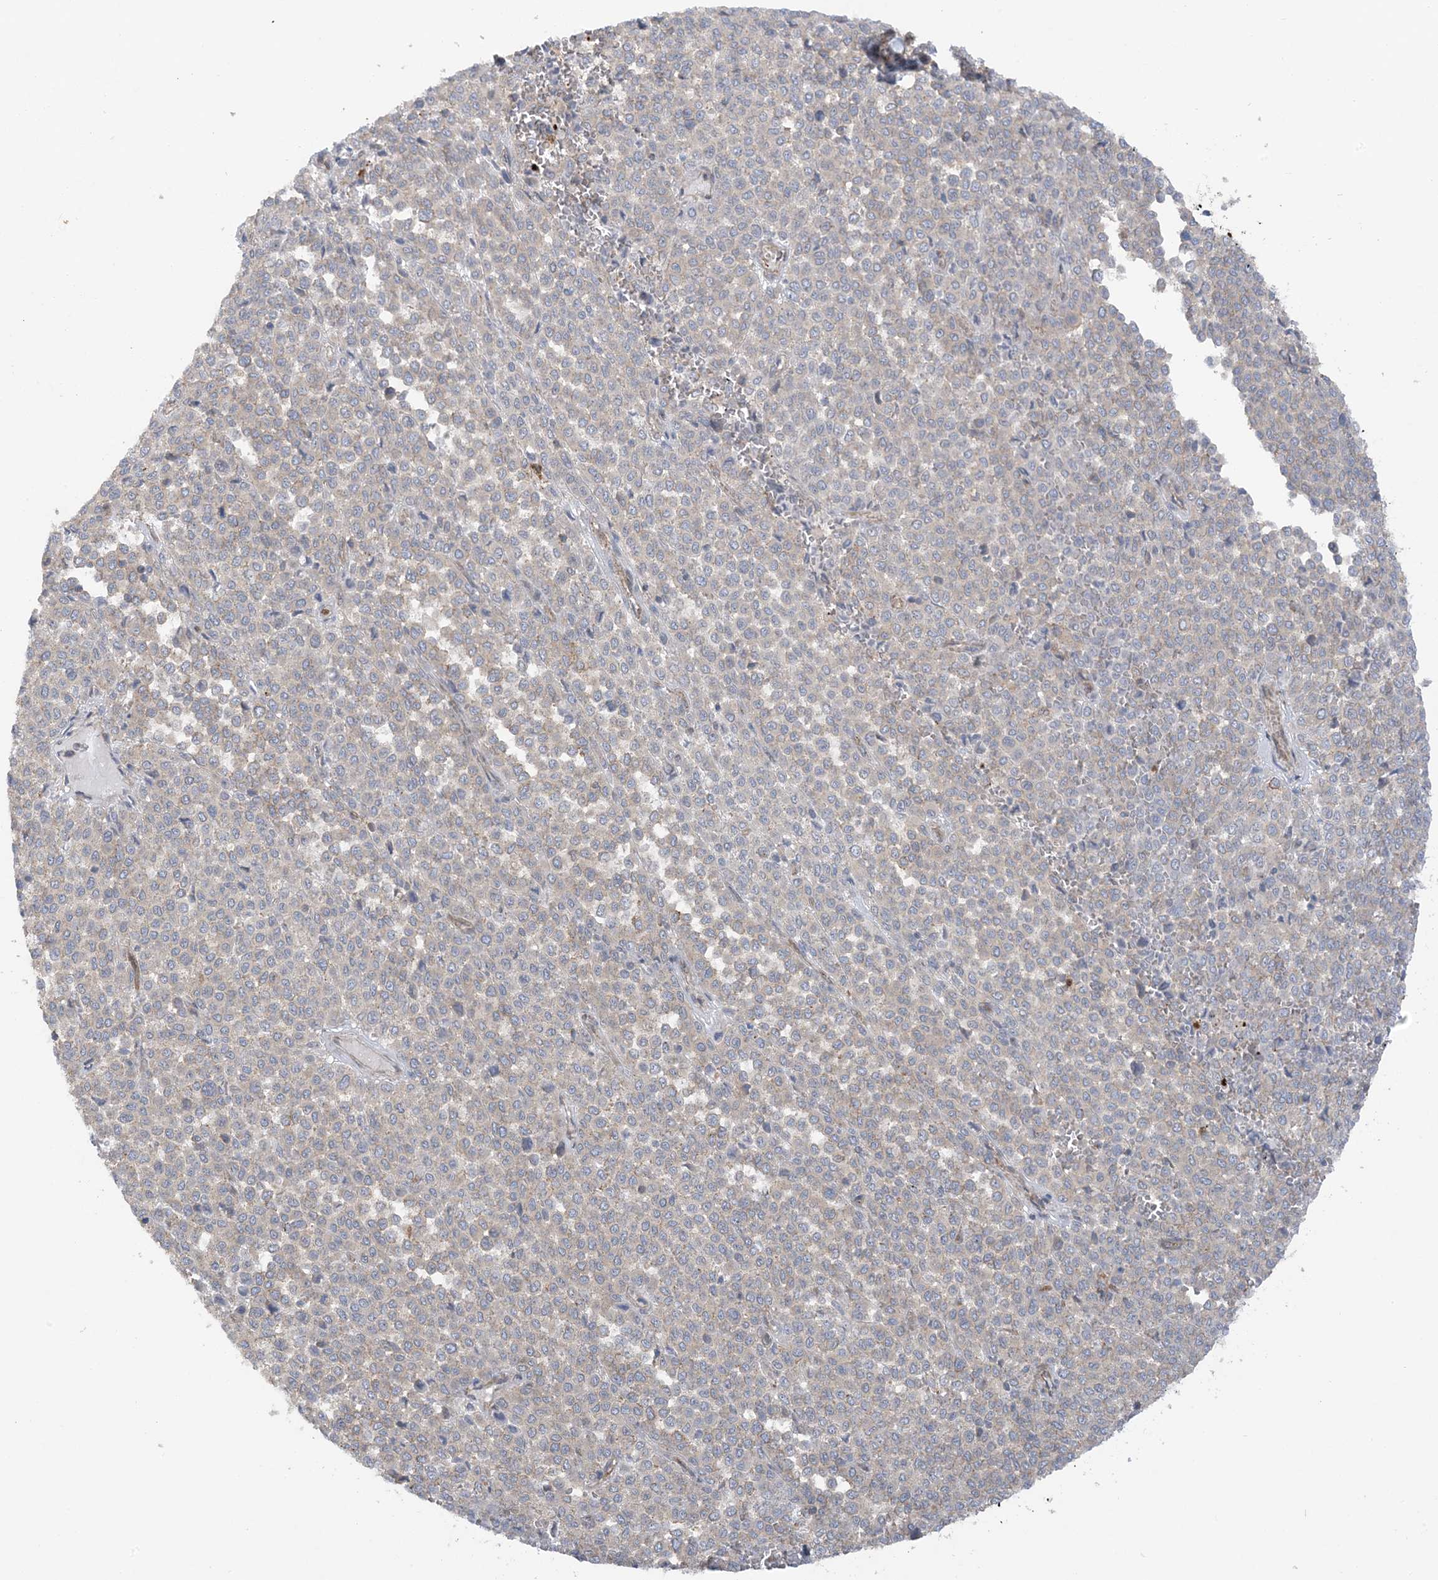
{"staining": {"intensity": "negative", "quantity": "none", "location": "none"}, "tissue": "melanoma", "cell_type": "Tumor cells", "image_type": "cancer", "snomed": [{"axis": "morphology", "description": "Malignant melanoma, Metastatic site"}, {"axis": "topography", "description": "Pancreas"}], "caption": "Tumor cells show no significant protein staining in melanoma. (IHC, brightfield microscopy, high magnification).", "gene": "ICMT", "patient": {"sex": "female", "age": 30}}